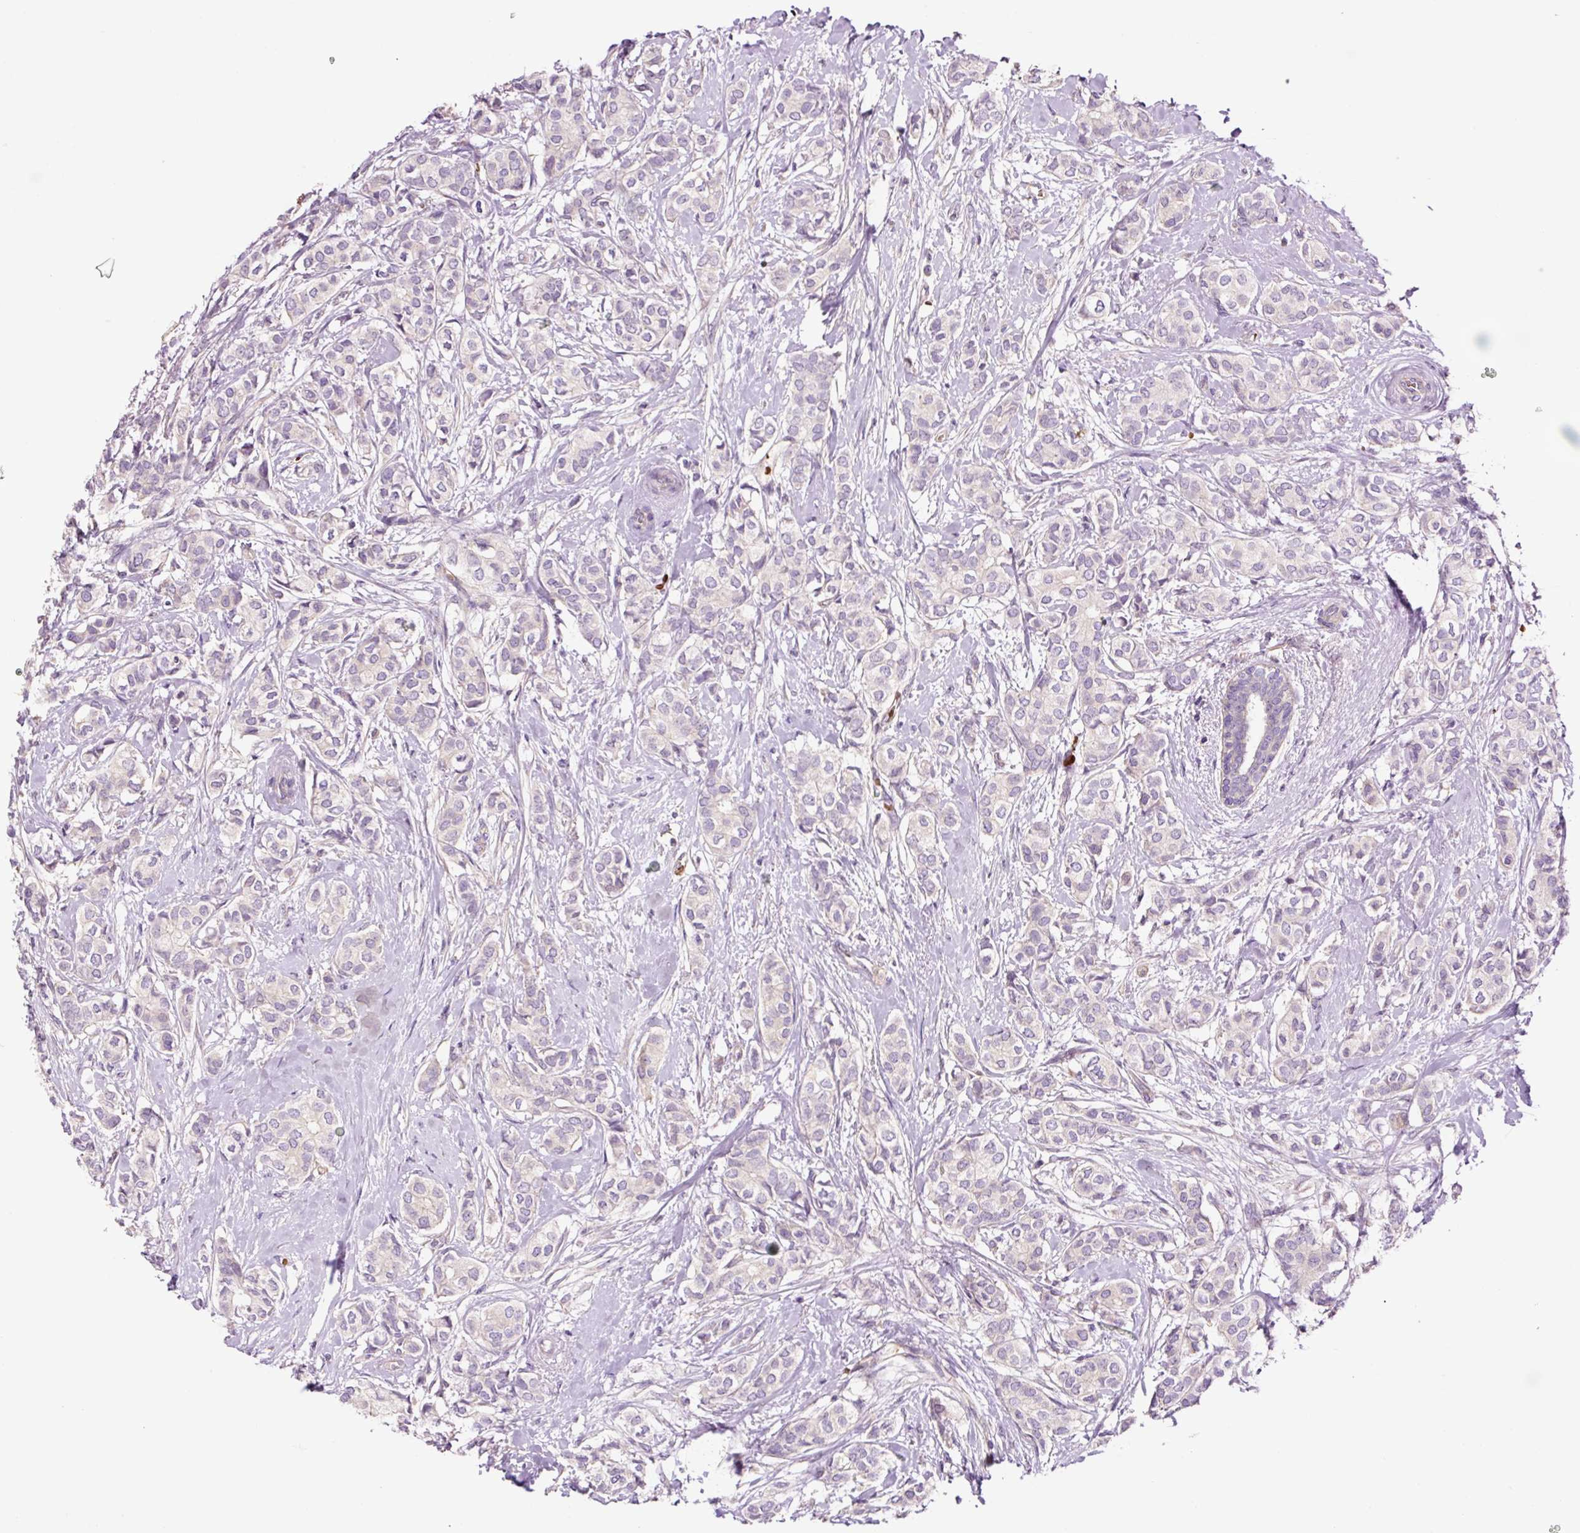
{"staining": {"intensity": "negative", "quantity": "none", "location": "none"}, "tissue": "breast cancer", "cell_type": "Tumor cells", "image_type": "cancer", "snomed": [{"axis": "morphology", "description": "Duct carcinoma"}, {"axis": "topography", "description": "Breast"}], "caption": "Tumor cells show no significant staining in breast cancer. (DAB (3,3'-diaminobenzidine) immunohistochemistry with hematoxylin counter stain).", "gene": "TMEM235", "patient": {"sex": "female", "age": 73}}